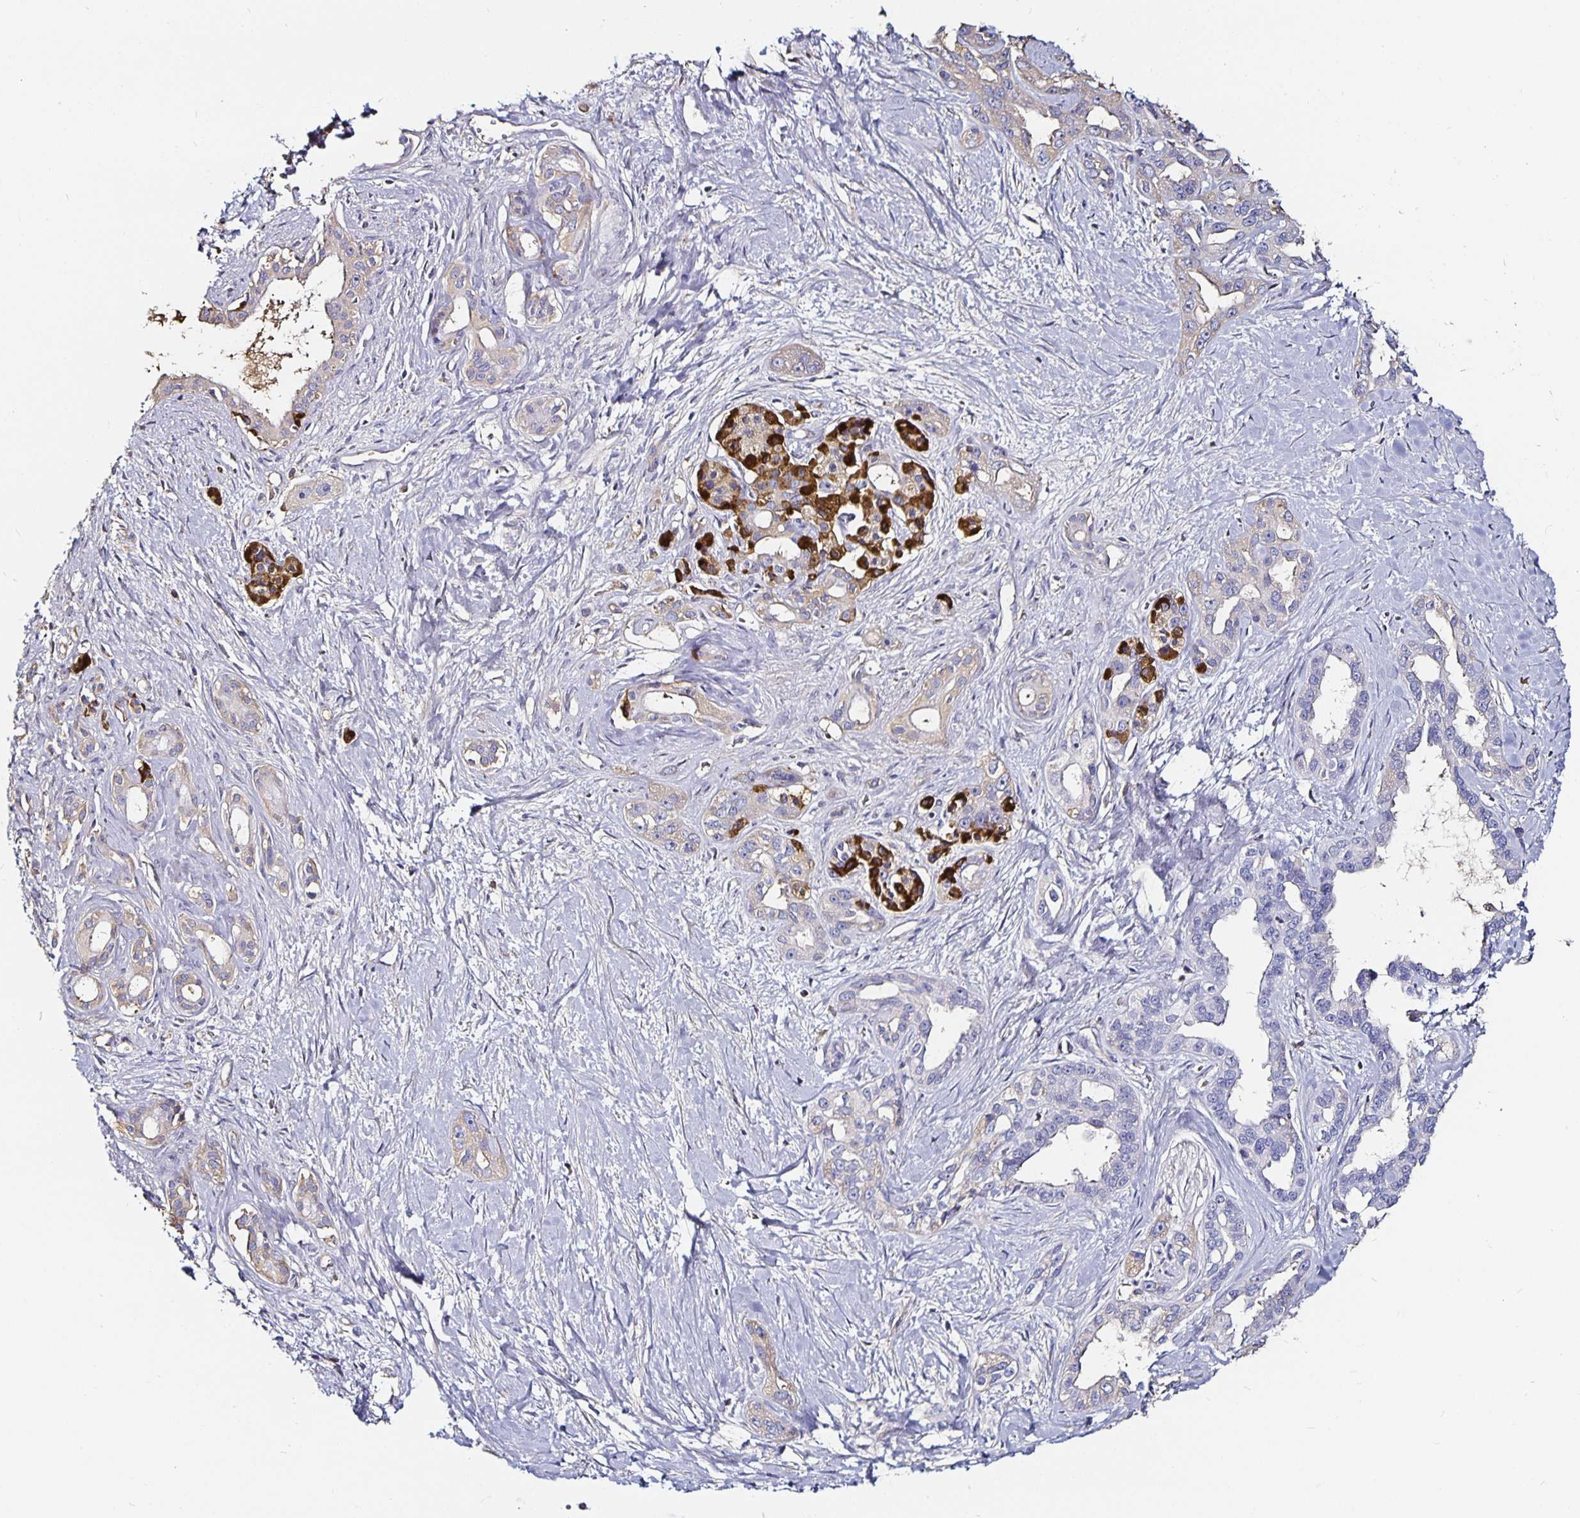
{"staining": {"intensity": "strong", "quantity": "<25%", "location": "cytoplasmic/membranous"}, "tissue": "pancreatic cancer", "cell_type": "Tumor cells", "image_type": "cancer", "snomed": [{"axis": "morphology", "description": "Adenocarcinoma, NOS"}, {"axis": "topography", "description": "Pancreas"}], "caption": "This is a photomicrograph of immunohistochemistry (IHC) staining of adenocarcinoma (pancreatic), which shows strong positivity in the cytoplasmic/membranous of tumor cells.", "gene": "TTR", "patient": {"sex": "female", "age": 50}}